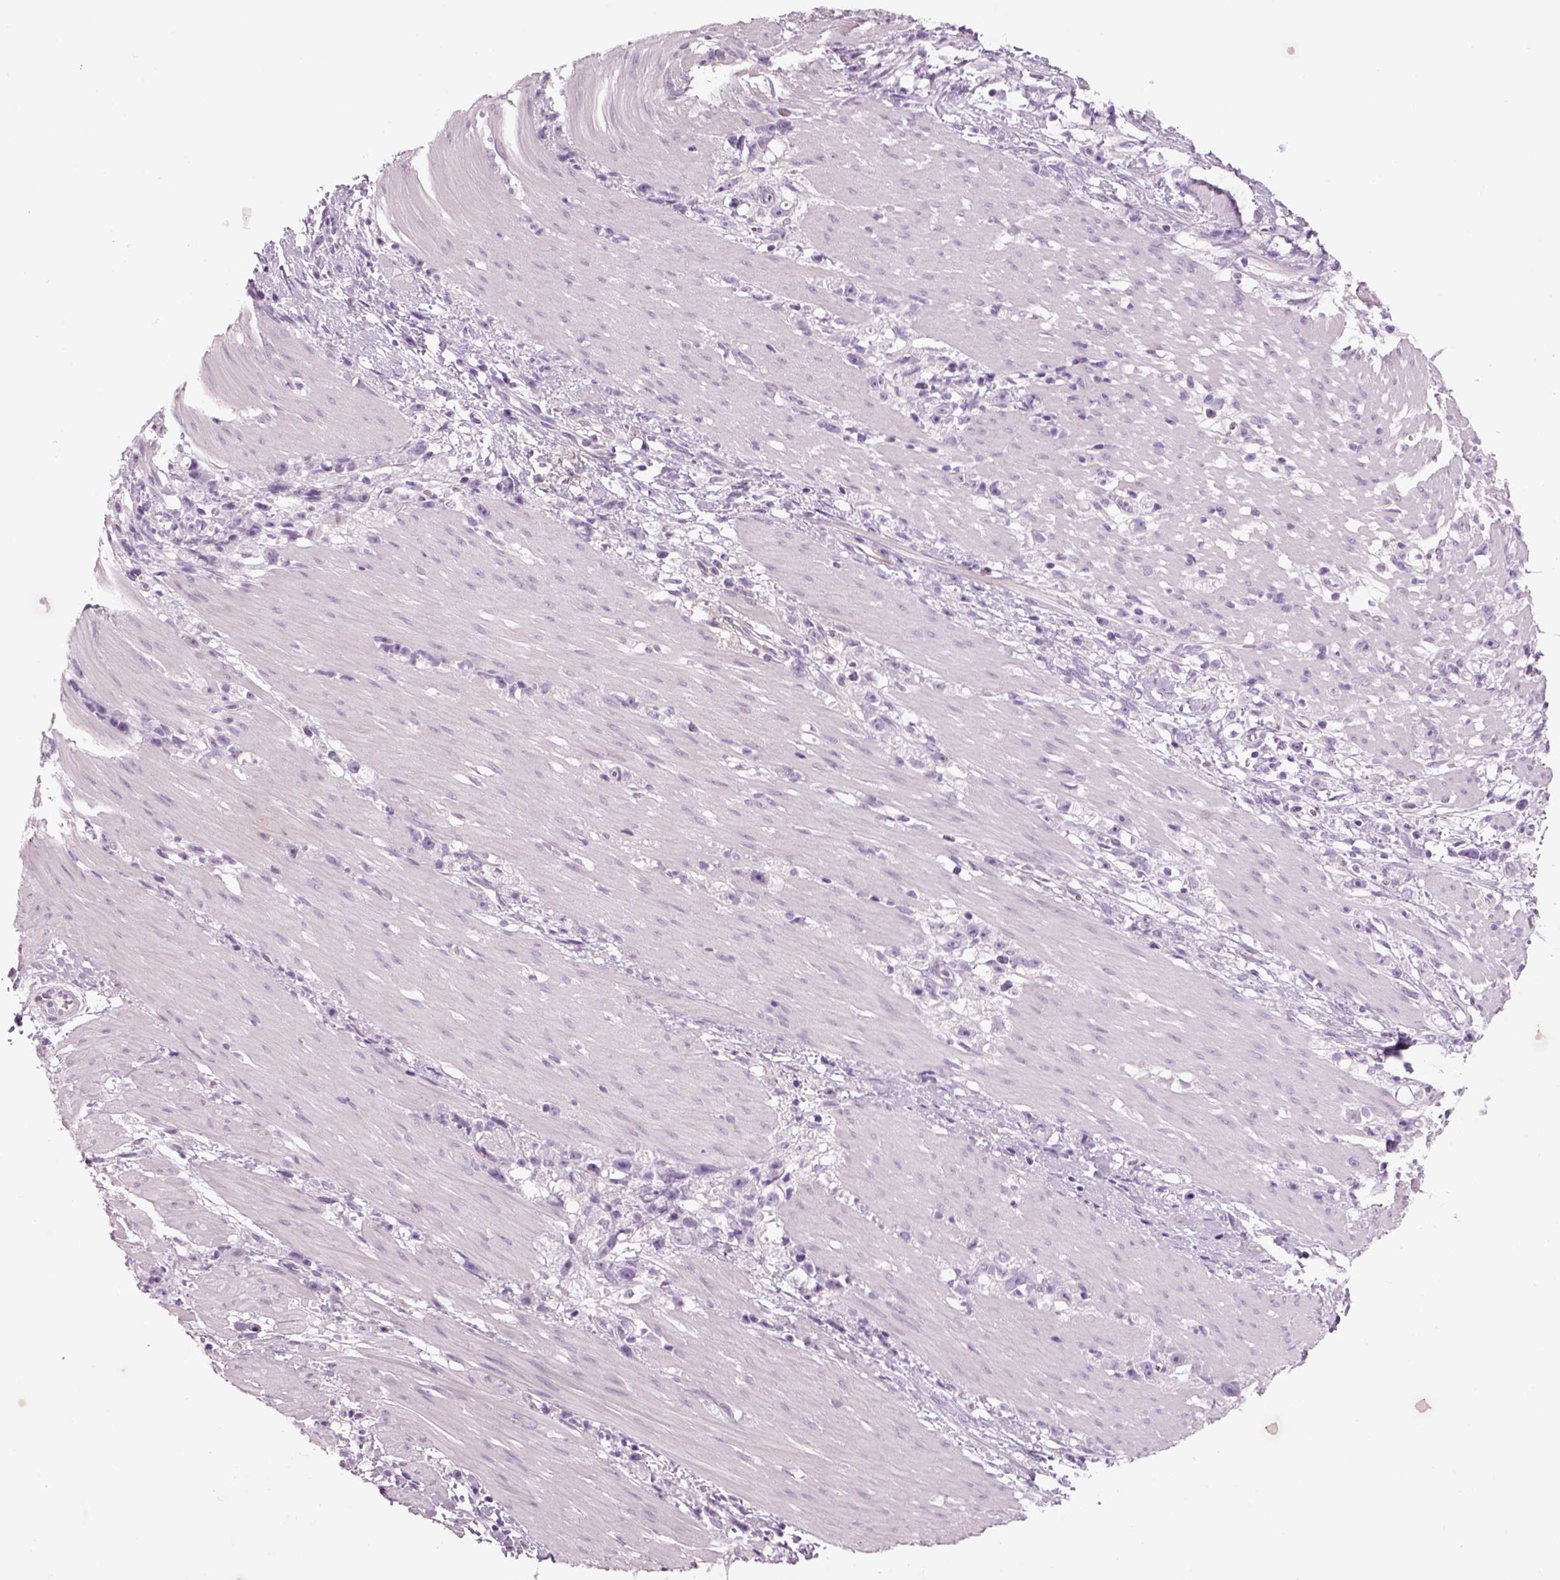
{"staining": {"intensity": "negative", "quantity": "none", "location": "none"}, "tissue": "stomach cancer", "cell_type": "Tumor cells", "image_type": "cancer", "snomed": [{"axis": "morphology", "description": "Adenocarcinoma, NOS"}, {"axis": "topography", "description": "Stomach"}], "caption": "The photomicrograph shows no staining of tumor cells in adenocarcinoma (stomach).", "gene": "GAS2L2", "patient": {"sex": "female", "age": 59}}